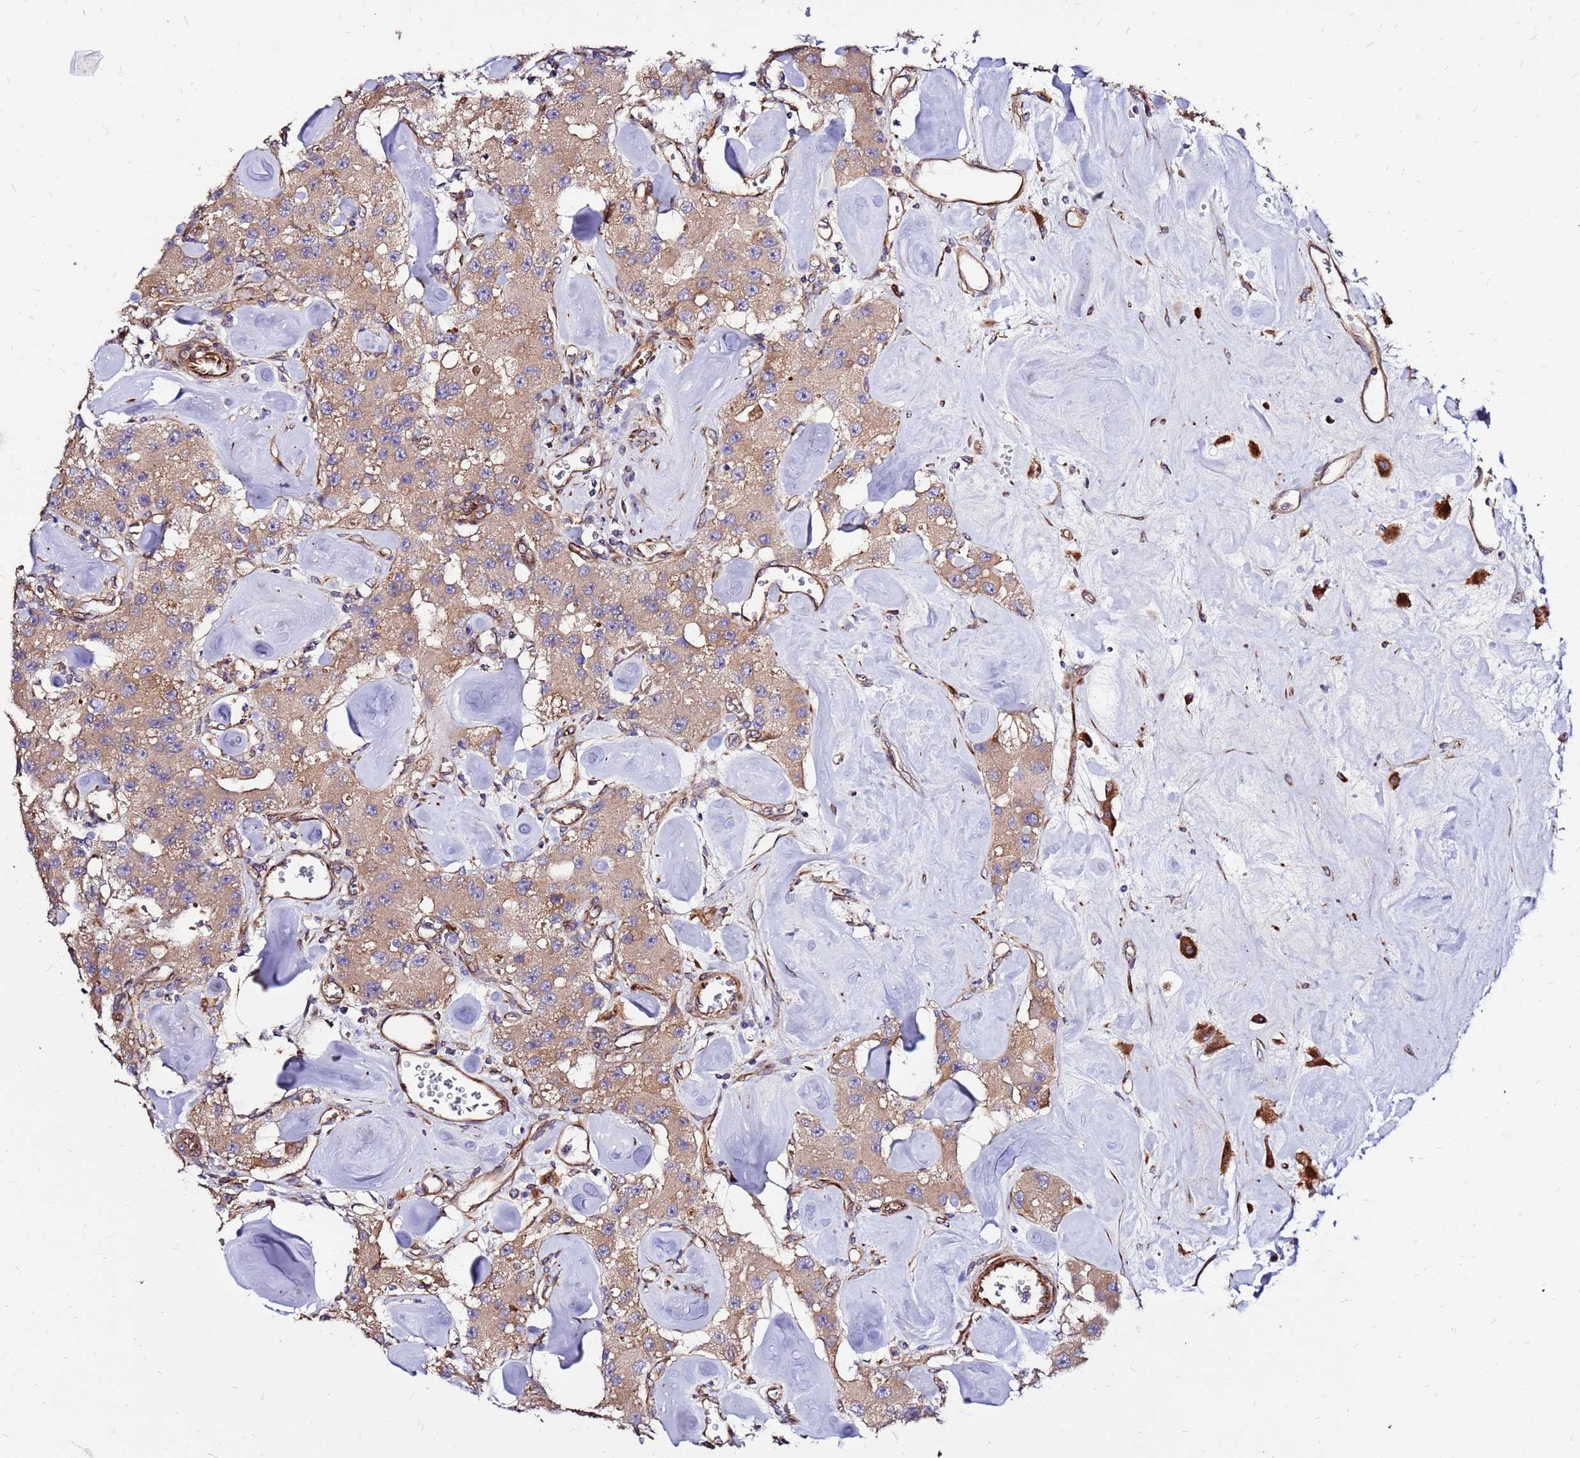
{"staining": {"intensity": "moderate", "quantity": ">75%", "location": "cytoplasmic/membranous"}, "tissue": "carcinoid", "cell_type": "Tumor cells", "image_type": "cancer", "snomed": [{"axis": "morphology", "description": "Carcinoid, malignant, NOS"}, {"axis": "topography", "description": "Pancreas"}], "caption": "Immunohistochemistry (IHC) (DAB) staining of malignant carcinoid reveals moderate cytoplasmic/membranous protein positivity in about >75% of tumor cells.", "gene": "WWC2", "patient": {"sex": "male", "age": 41}}